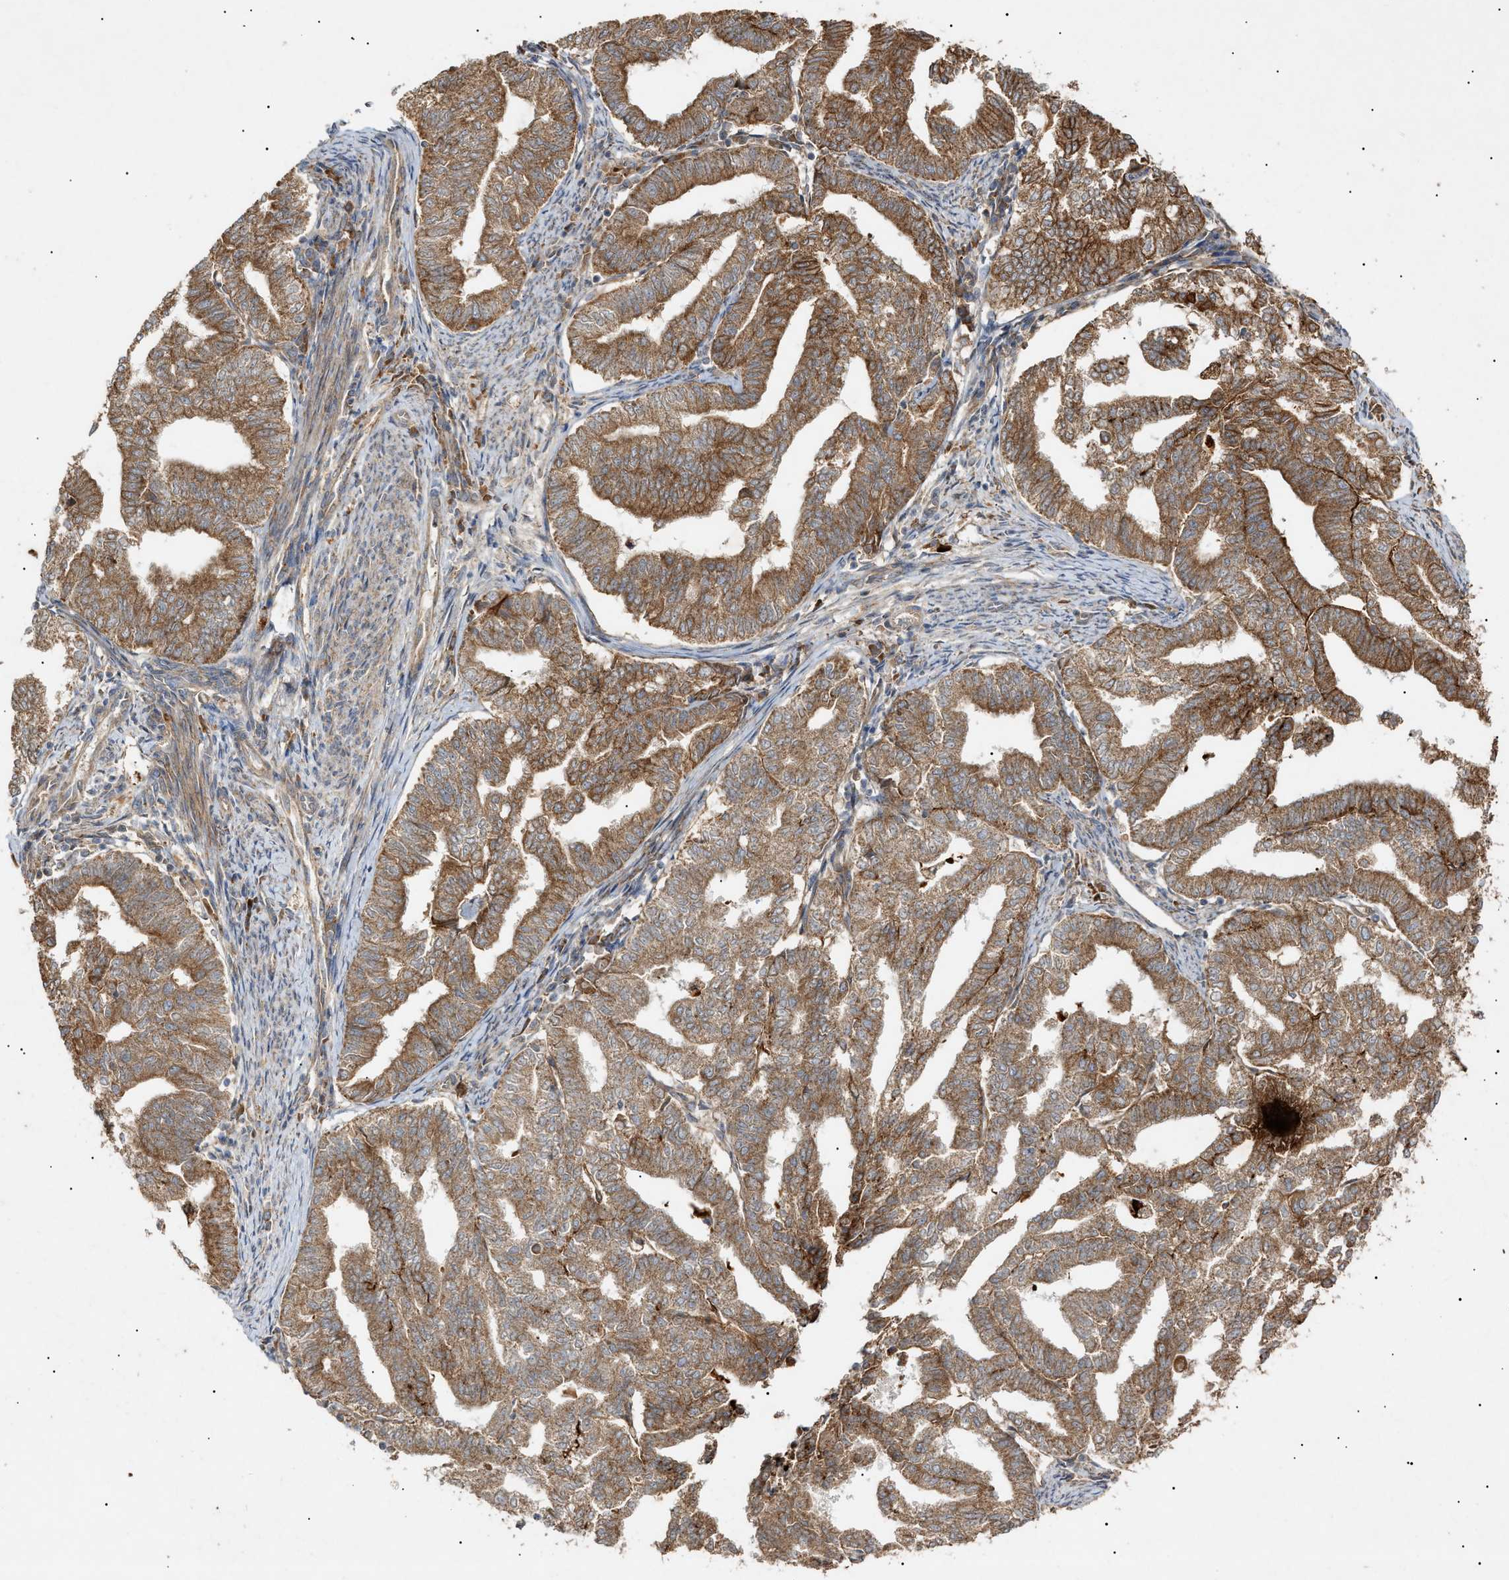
{"staining": {"intensity": "strong", "quantity": ">75%", "location": "cytoplasmic/membranous"}, "tissue": "endometrial cancer", "cell_type": "Tumor cells", "image_type": "cancer", "snomed": [{"axis": "morphology", "description": "Adenocarcinoma, NOS"}, {"axis": "topography", "description": "Endometrium"}], "caption": "Immunohistochemistry (IHC) (DAB) staining of endometrial adenocarcinoma displays strong cytoplasmic/membranous protein staining in about >75% of tumor cells.", "gene": "MTCH1", "patient": {"sex": "female", "age": 79}}